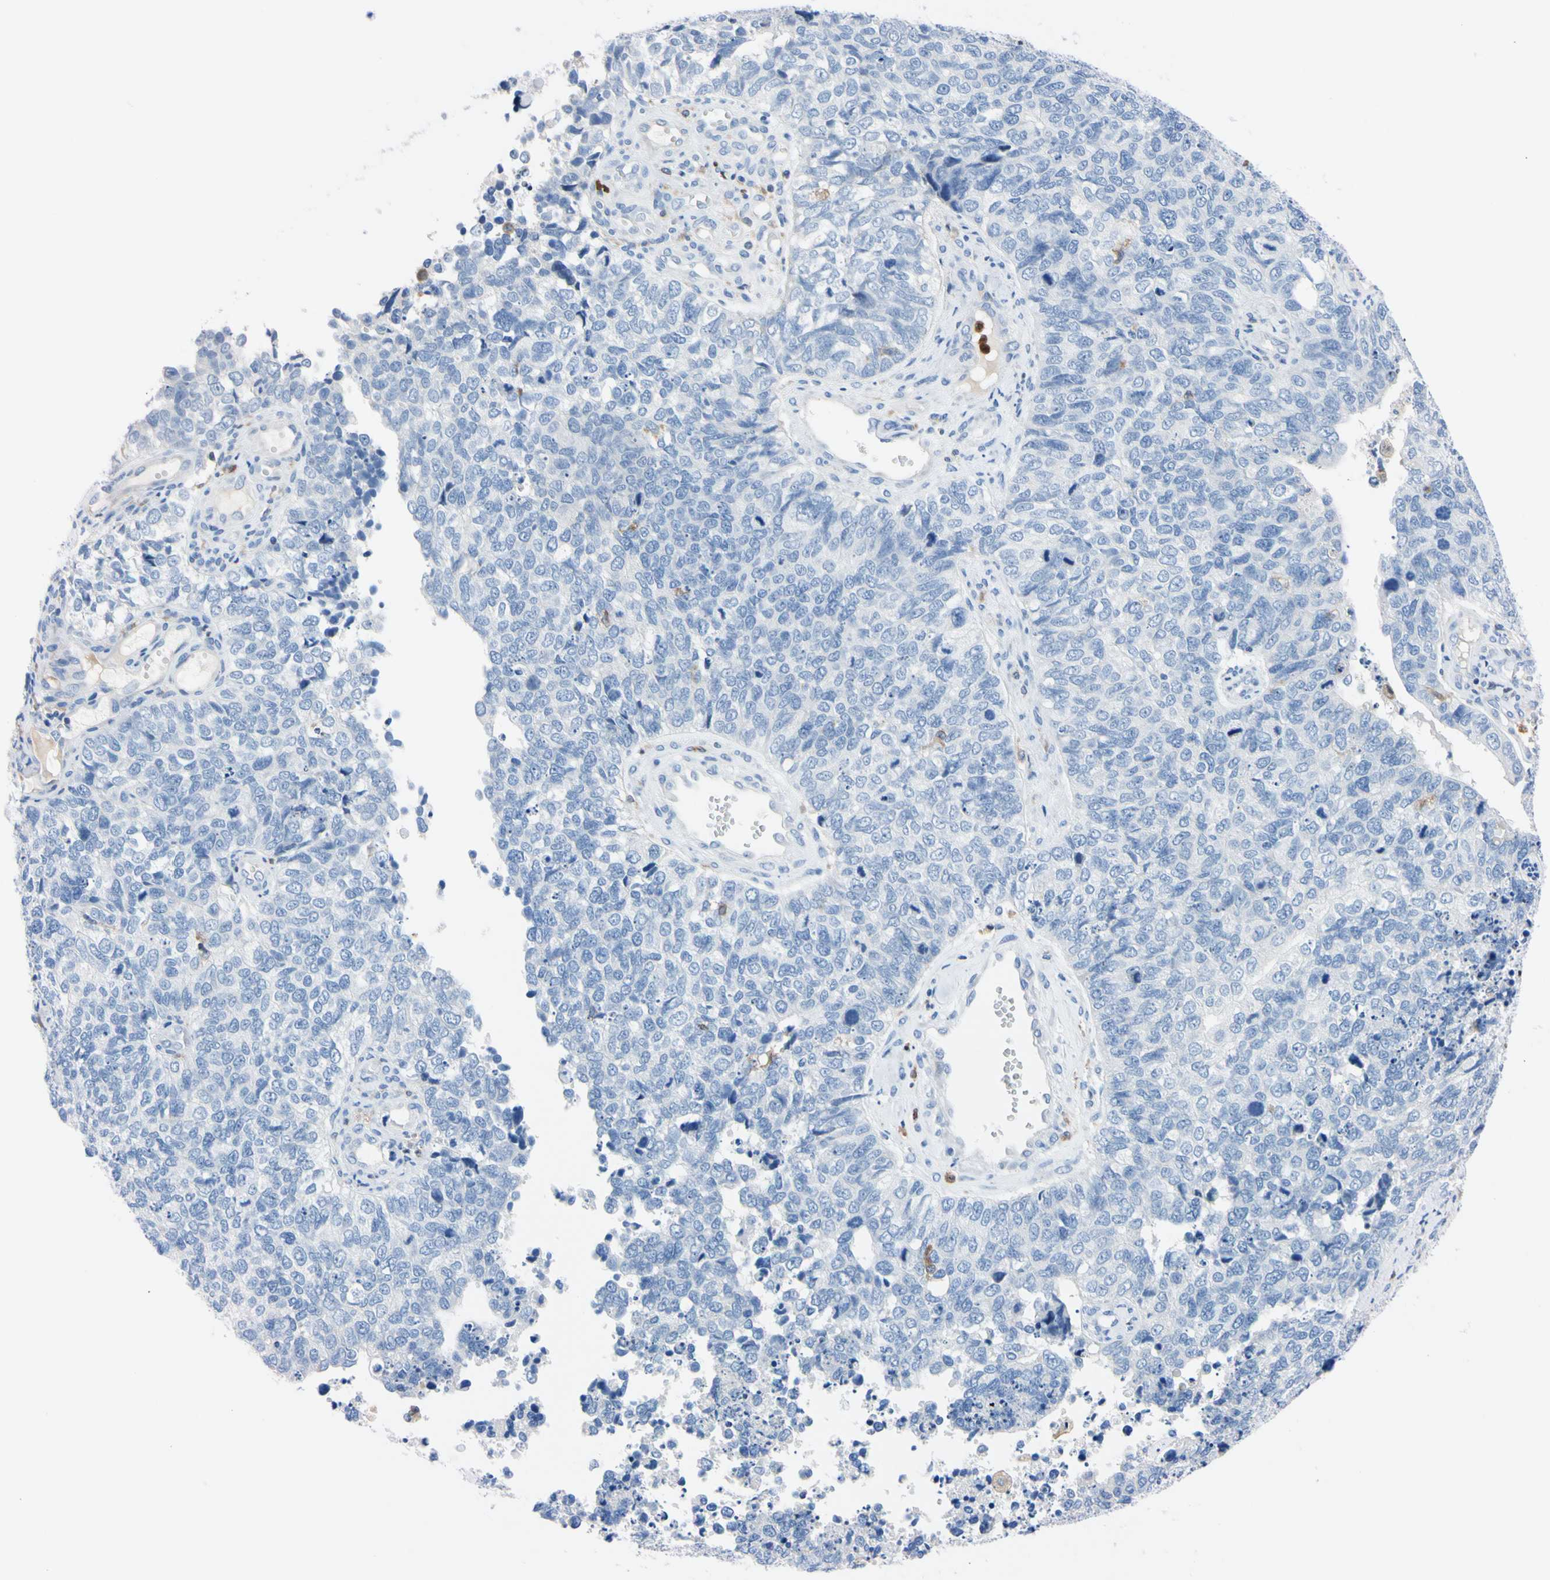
{"staining": {"intensity": "negative", "quantity": "none", "location": "none"}, "tissue": "cervical cancer", "cell_type": "Tumor cells", "image_type": "cancer", "snomed": [{"axis": "morphology", "description": "Squamous cell carcinoma, NOS"}, {"axis": "topography", "description": "Cervix"}], "caption": "A photomicrograph of human squamous cell carcinoma (cervical) is negative for staining in tumor cells.", "gene": "NCF4", "patient": {"sex": "female", "age": 63}}